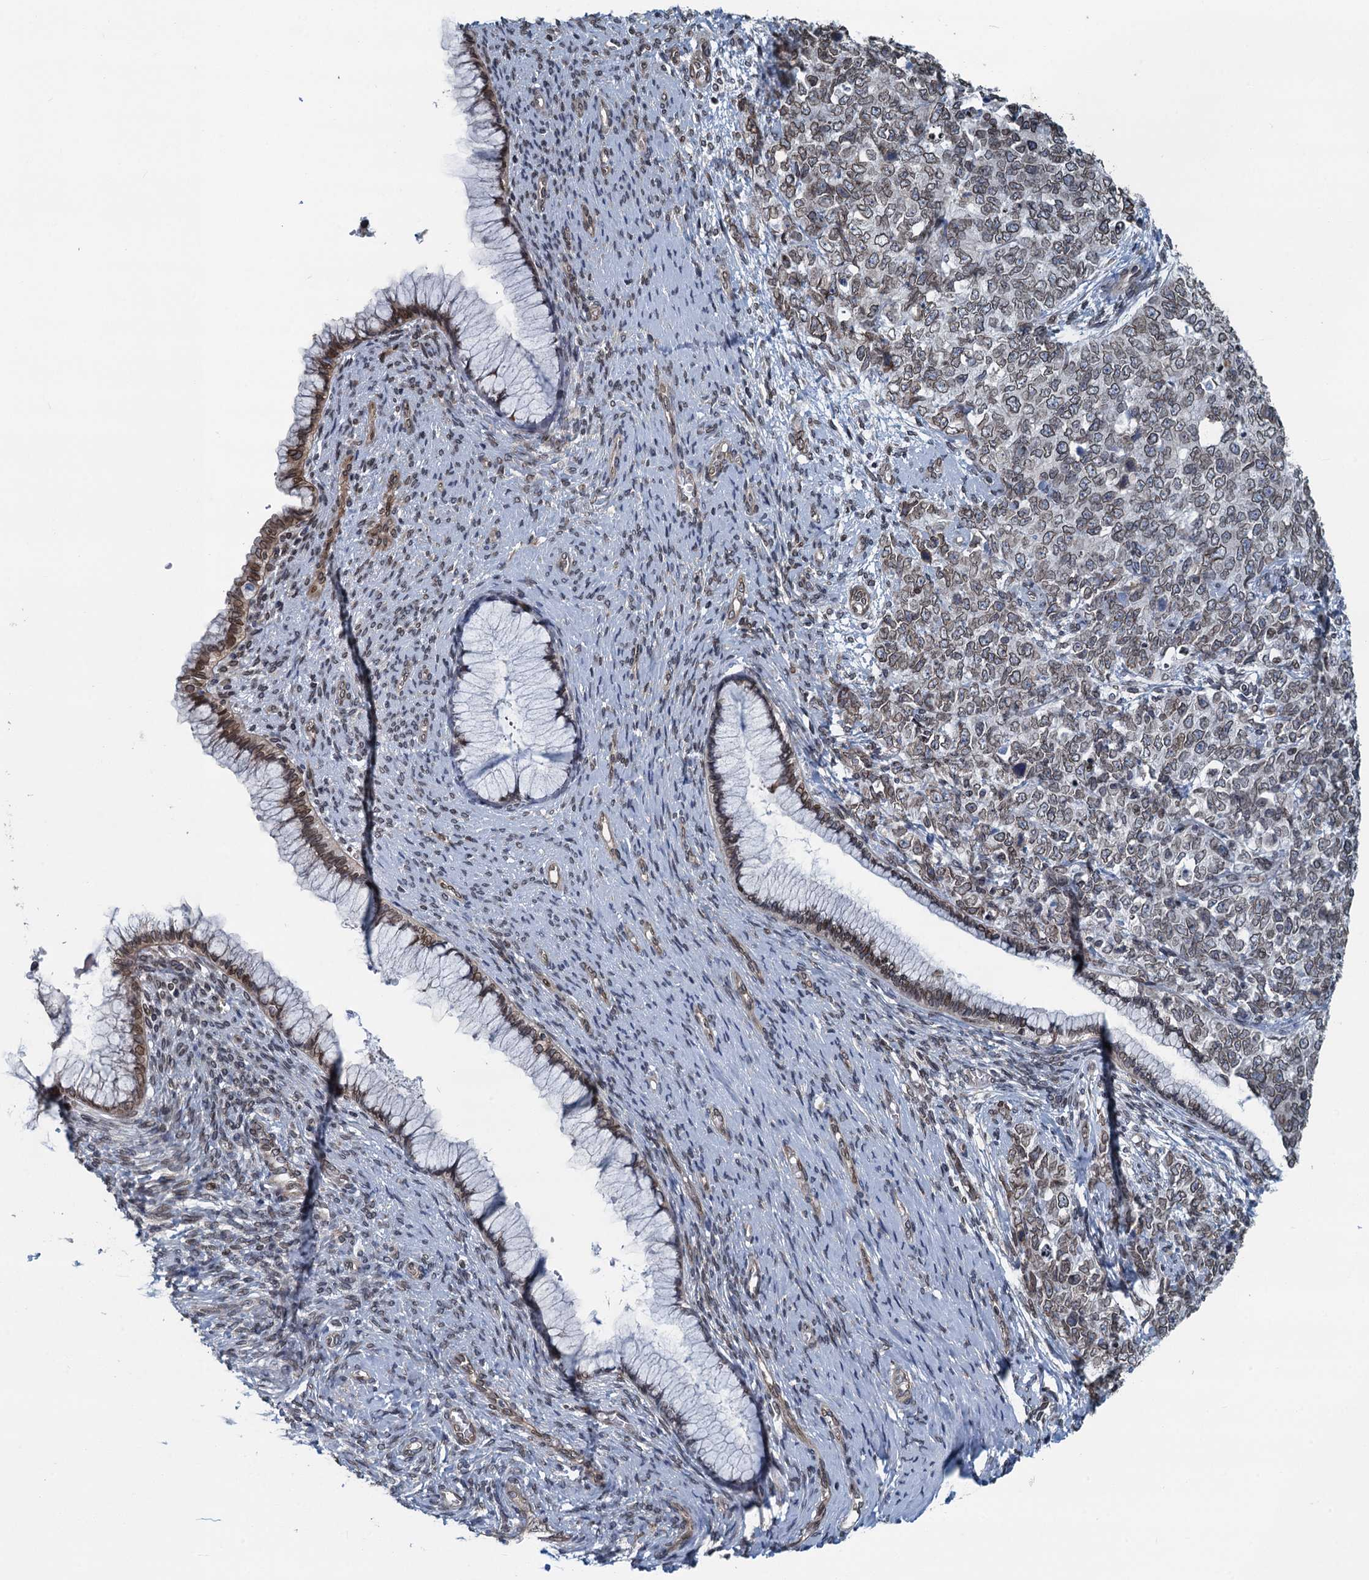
{"staining": {"intensity": "weak", "quantity": ">75%", "location": "cytoplasmic/membranous,nuclear"}, "tissue": "cervical cancer", "cell_type": "Tumor cells", "image_type": "cancer", "snomed": [{"axis": "morphology", "description": "Squamous cell carcinoma, NOS"}, {"axis": "topography", "description": "Cervix"}], "caption": "Cervical cancer (squamous cell carcinoma) stained with a brown dye exhibits weak cytoplasmic/membranous and nuclear positive positivity in about >75% of tumor cells.", "gene": "CCDC34", "patient": {"sex": "female", "age": 63}}